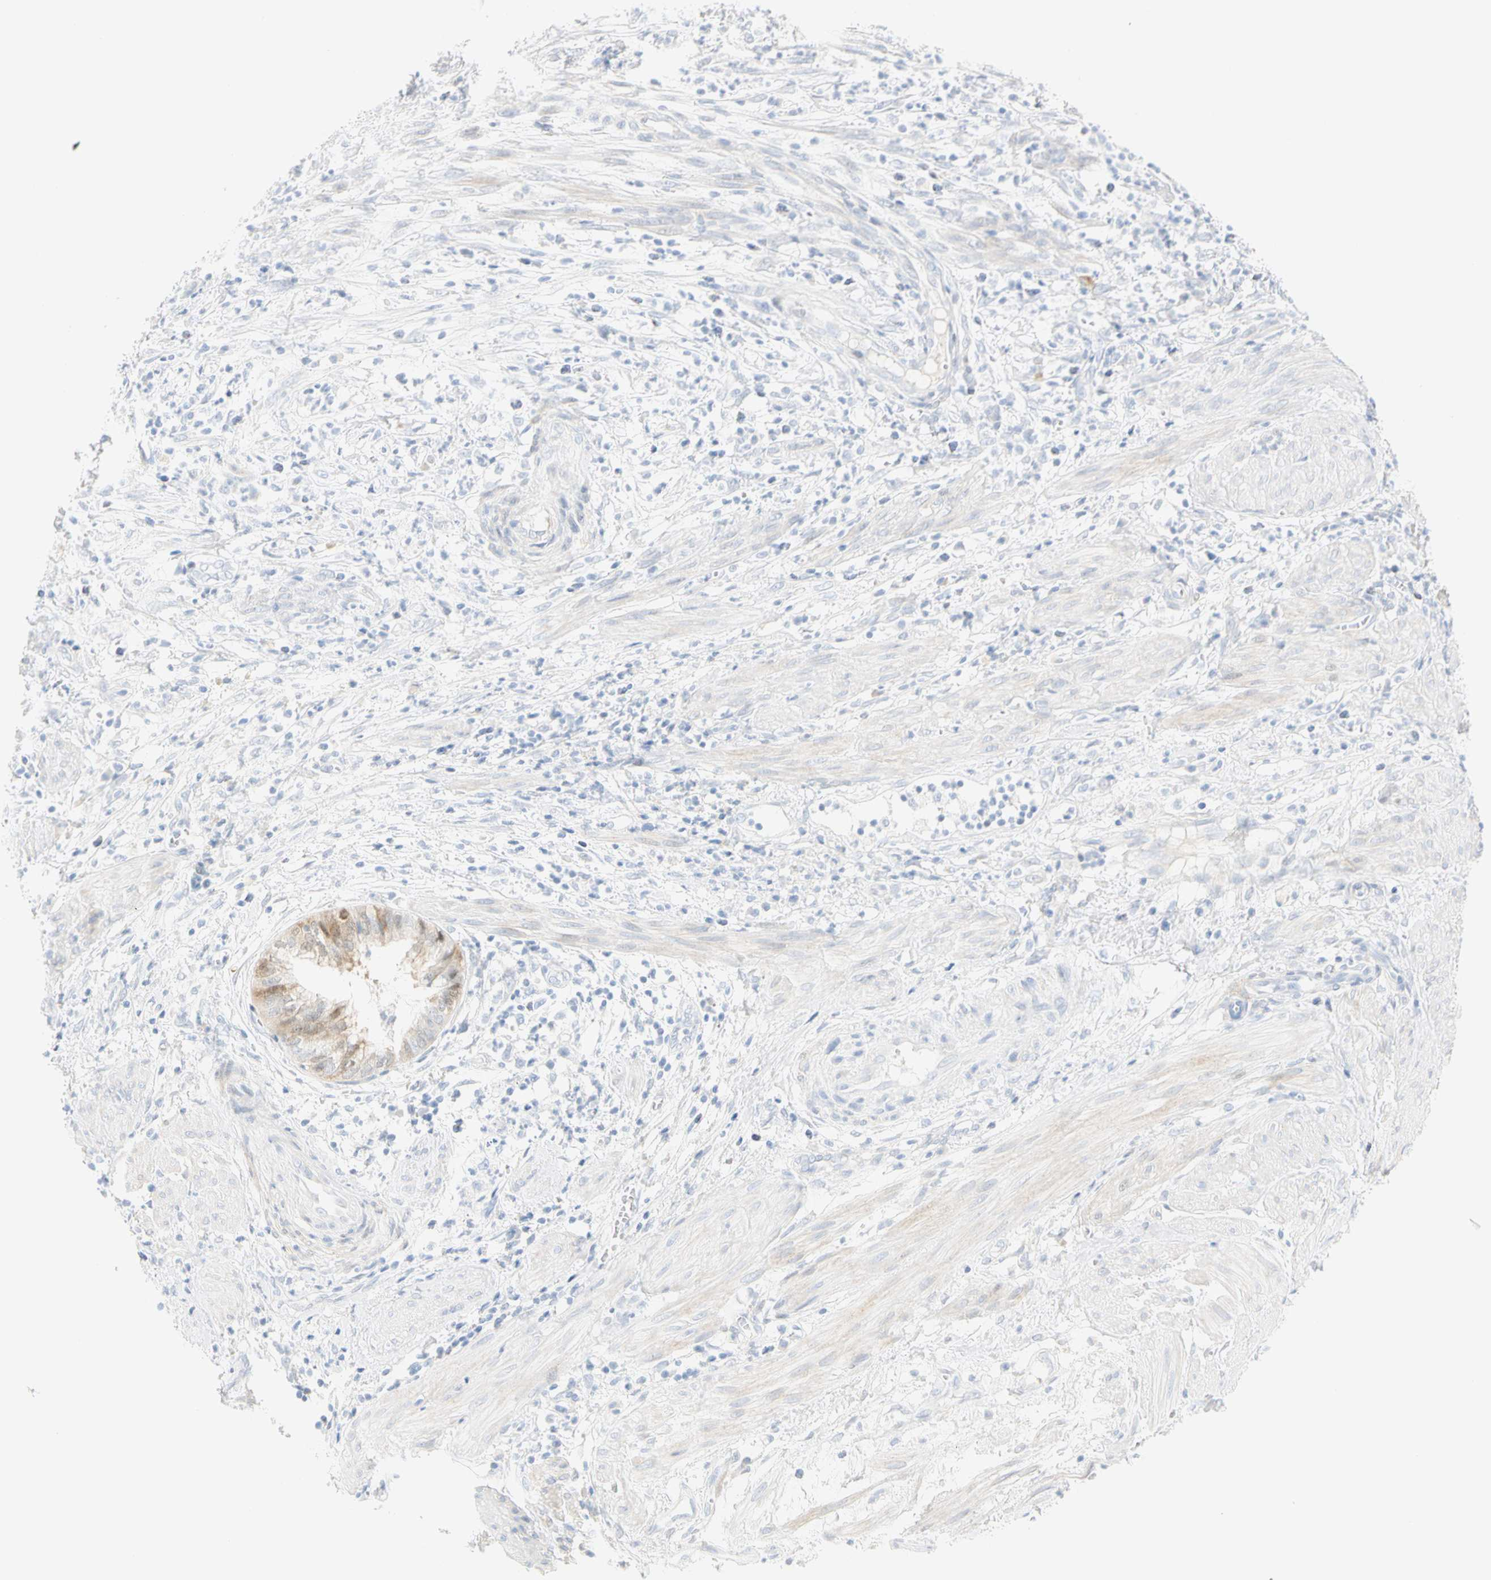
{"staining": {"intensity": "weak", "quantity": "<25%", "location": "cytoplasmic/membranous"}, "tissue": "endometrial cancer", "cell_type": "Tumor cells", "image_type": "cancer", "snomed": [{"axis": "morphology", "description": "Necrosis, NOS"}, {"axis": "morphology", "description": "Adenocarcinoma, NOS"}, {"axis": "topography", "description": "Endometrium"}], "caption": "Immunohistochemistry (IHC) micrograph of adenocarcinoma (endometrial) stained for a protein (brown), which exhibits no staining in tumor cells. (DAB (3,3'-diaminobenzidine) IHC visualized using brightfield microscopy, high magnification).", "gene": "SELENBP1", "patient": {"sex": "female", "age": 79}}